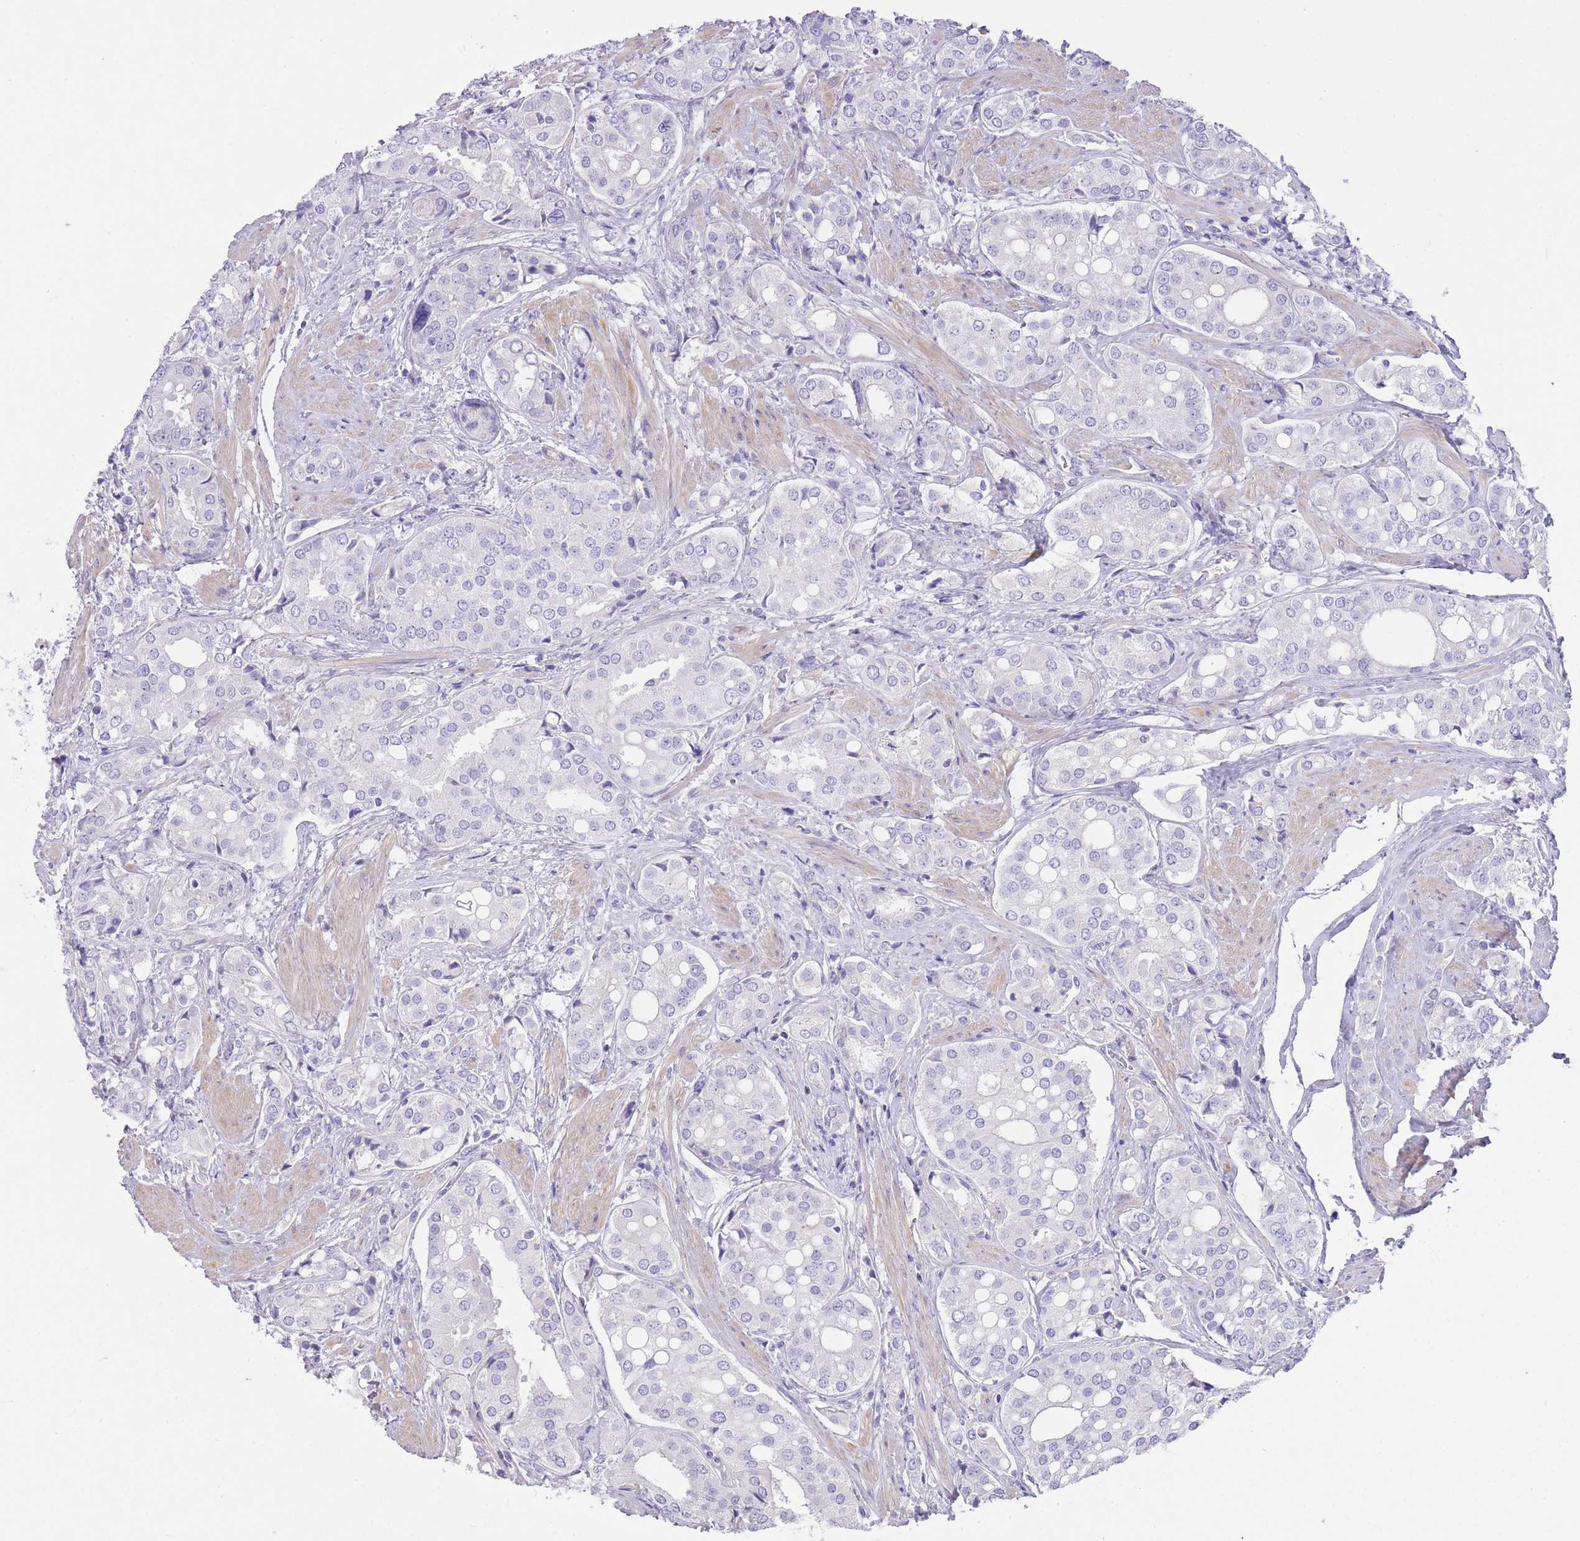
{"staining": {"intensity": "negative", "quantity": "none", "location": "none"}, "tissue": "prostate cancer", "cell_type": "Tumor cells", "image_type": "cancer", "snomed": [{"axis": "morphology", "description": "Adenocarcinoma, High grade"}, {"axis": "topography", "description": "Prostate"}], "caption": "DAB immunohistochemical staining of human prostate adenocarcinoma (high-grade) reveals no significant staining in tumor cells.", "gene": "OR11H12", "patient": {"sex": "male", "age": 71}}